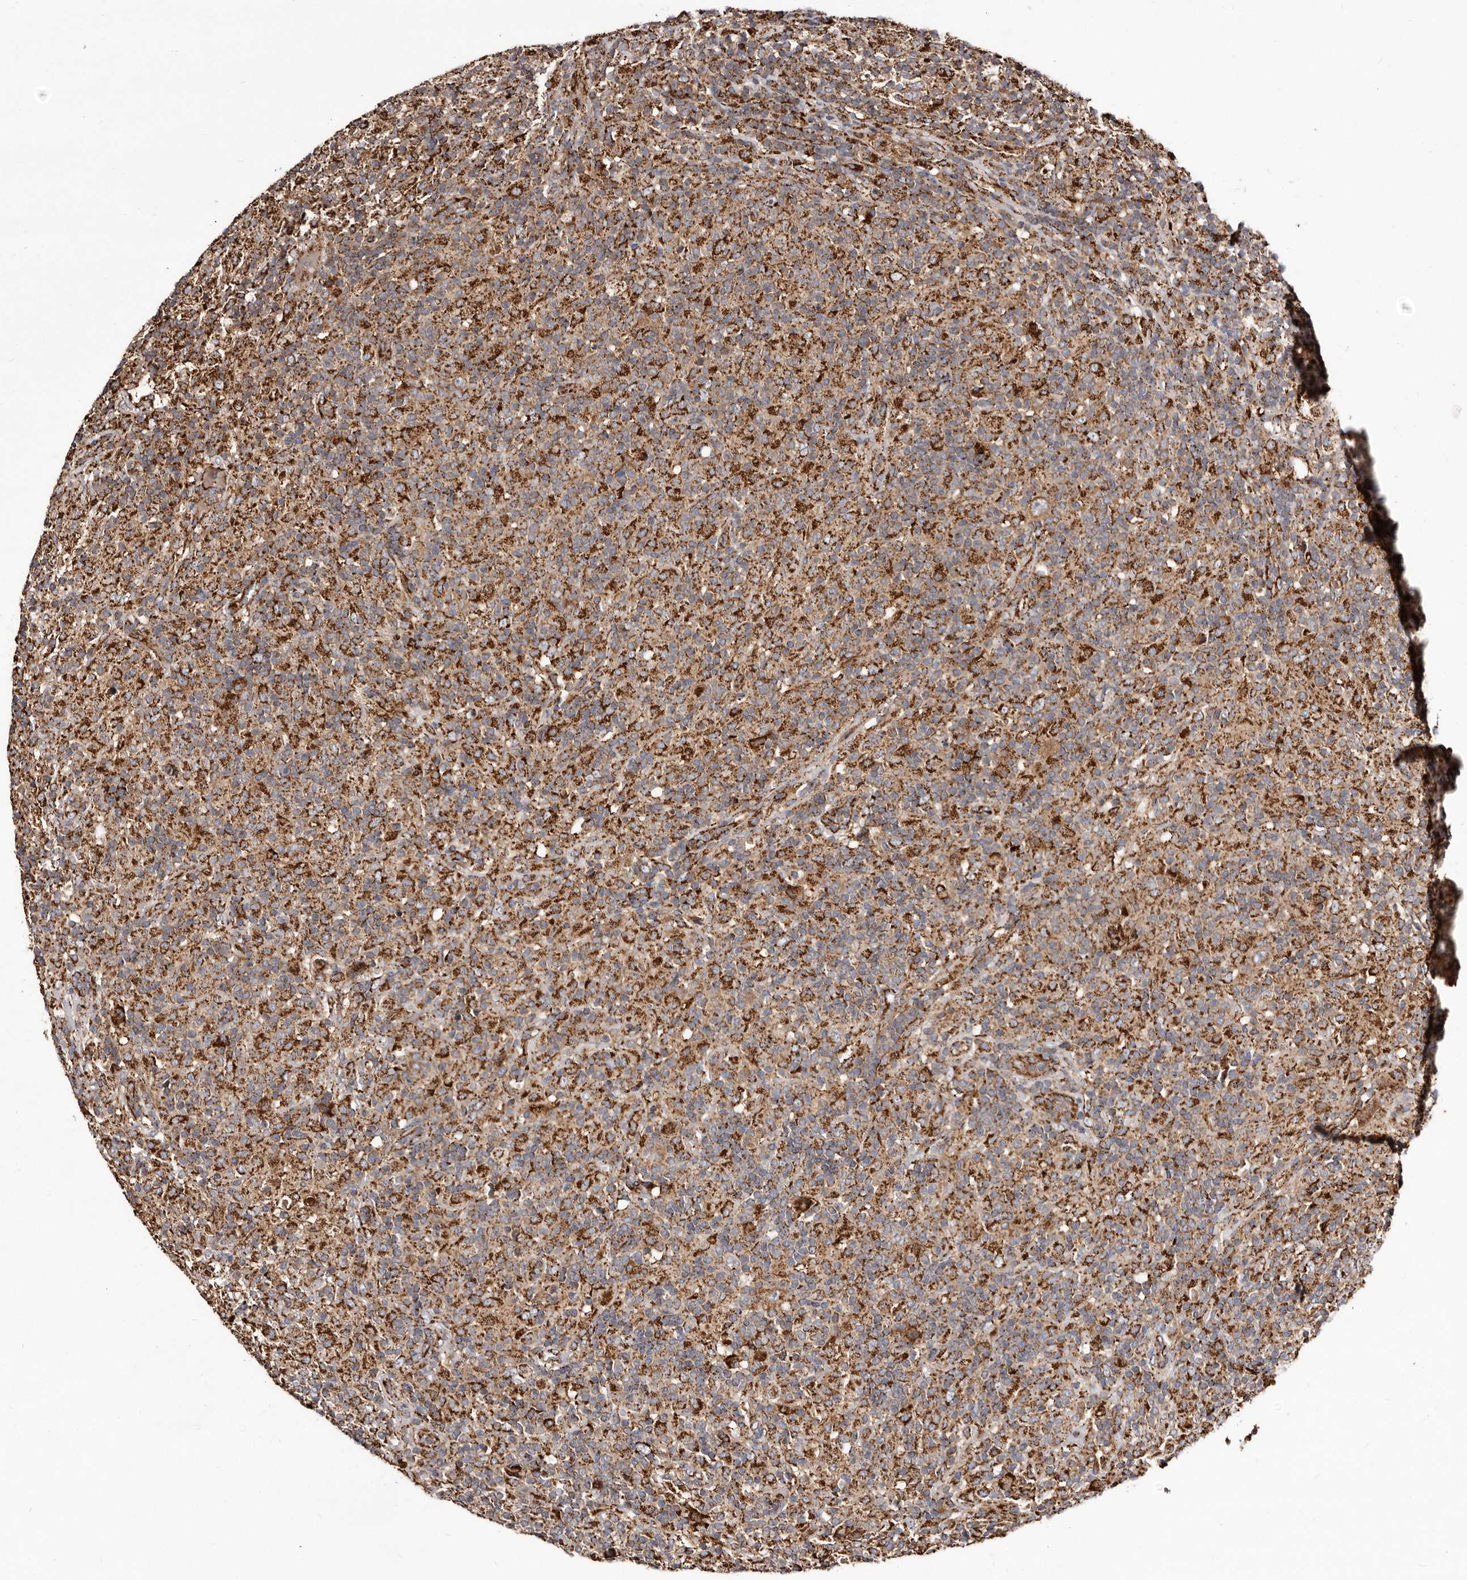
{"staining": {"intensity": "strong", "quantity": "25%-75%", "location": "cytoplasmic/membranous"}, "tissue": "lymphoma", "cell_type": "Tumor cells", "image_type": "cancer", "snomed": [{"axis": "morphology", "description": "Hodgkin's disease, NOS"}, {"axis": "topography", "description": "Lymph node"}], "caption": "Lymphoma tissue displays strong cytoplasmic/membranous positivity in about 25%-75% of tumor cells, visualized by immunohistochemistry.", "gene": "LUZP1", "patient": {"sex": "male", "age": 70}}